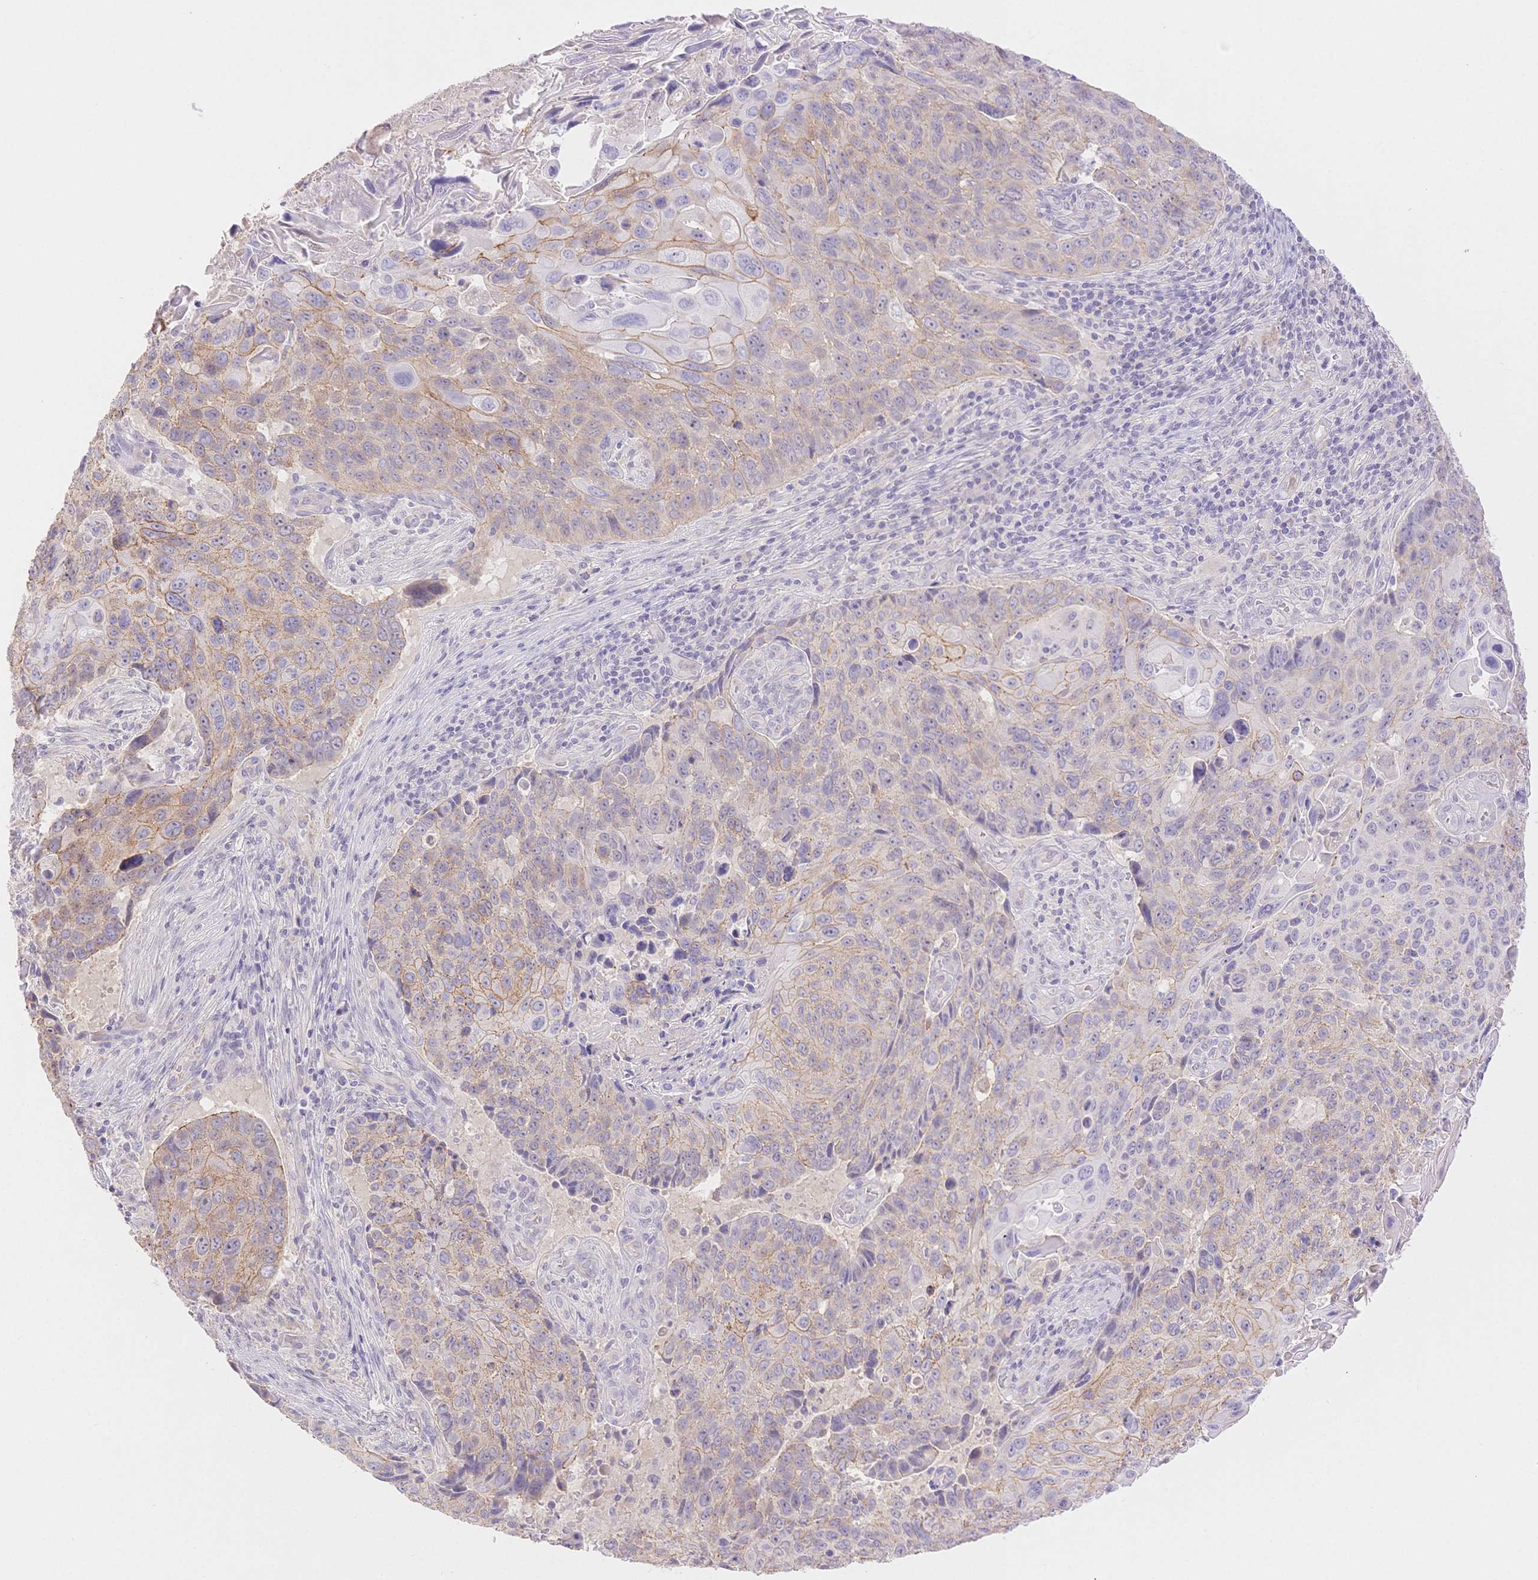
{"staining": {"intensity": "moderate", "quantity": "<25%", "location": "cytoplasmic/membranous"}, "tissue": "lung cancer", "cell_type": "Tumor cells", "image_type": "cancer", "snomed": [{"axis": "morphology", "description": "Squamous cell carcinoma, NOS"}, {"axis": "topography", "description": "Lung"}], "caption": "Immunohistochemical staining of lung squamous cell carcinoma displays low levels of moderate cytoplasmic/membranous staining in approximately <25% of tumor cells.", "gene": "WDR54", "patient": {"sex": "male", "age": 68}}